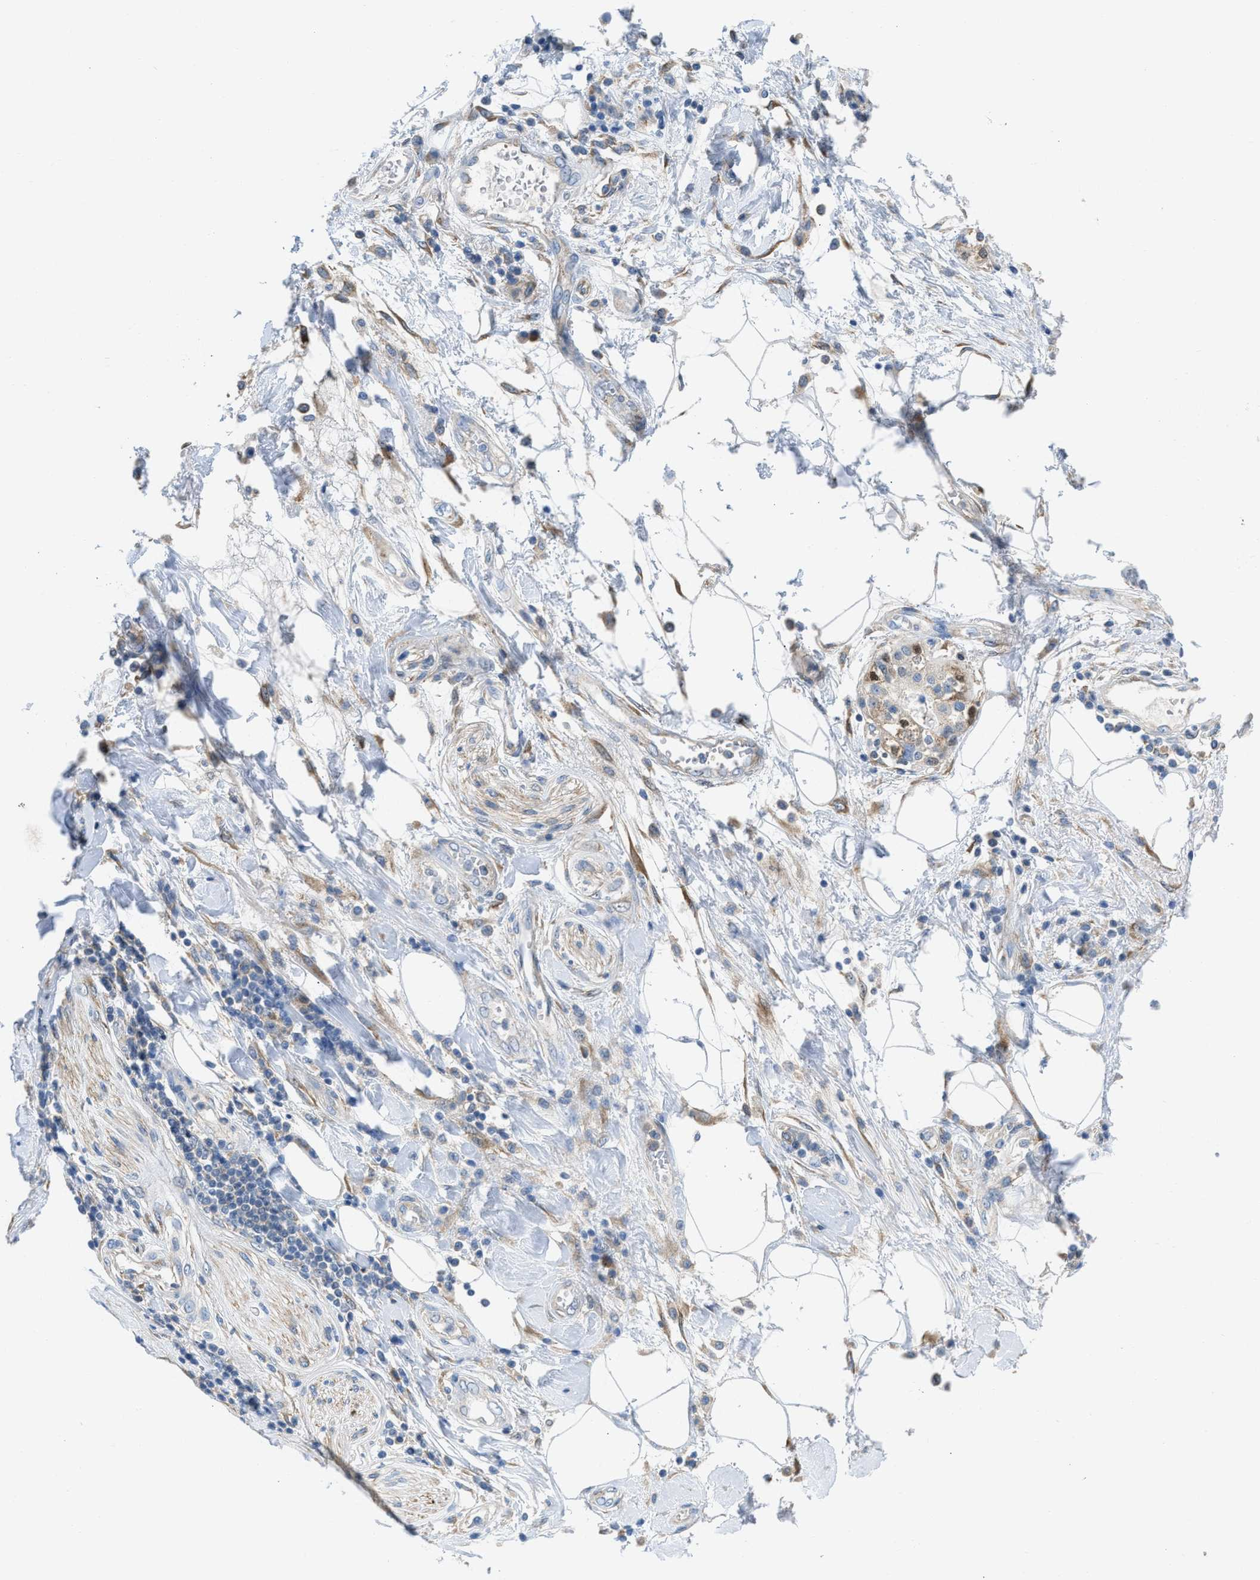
{"staining": {"intensity": "negative", "quantity": "none", "location": "none"}, "tissue": "adipose tissue", "cell_type": "Adipocytes", "image_type": "normal", "snomed": [{"axis": "morphology", "description": "Normal tissue, NOS"}, {"axis": "morphology", "description": "Adenocarcinoma, NOS"}, {"axis": "topography", "description": "Duodenum"}, {"axis": "topography", "description": "Peripheral nerve tissue"}], "caption": "The image shows no staining of adipocytes in unremarkable adipose tissue.", "gene": "BNC2", "patient": {"sex": "female", "age": 60}}